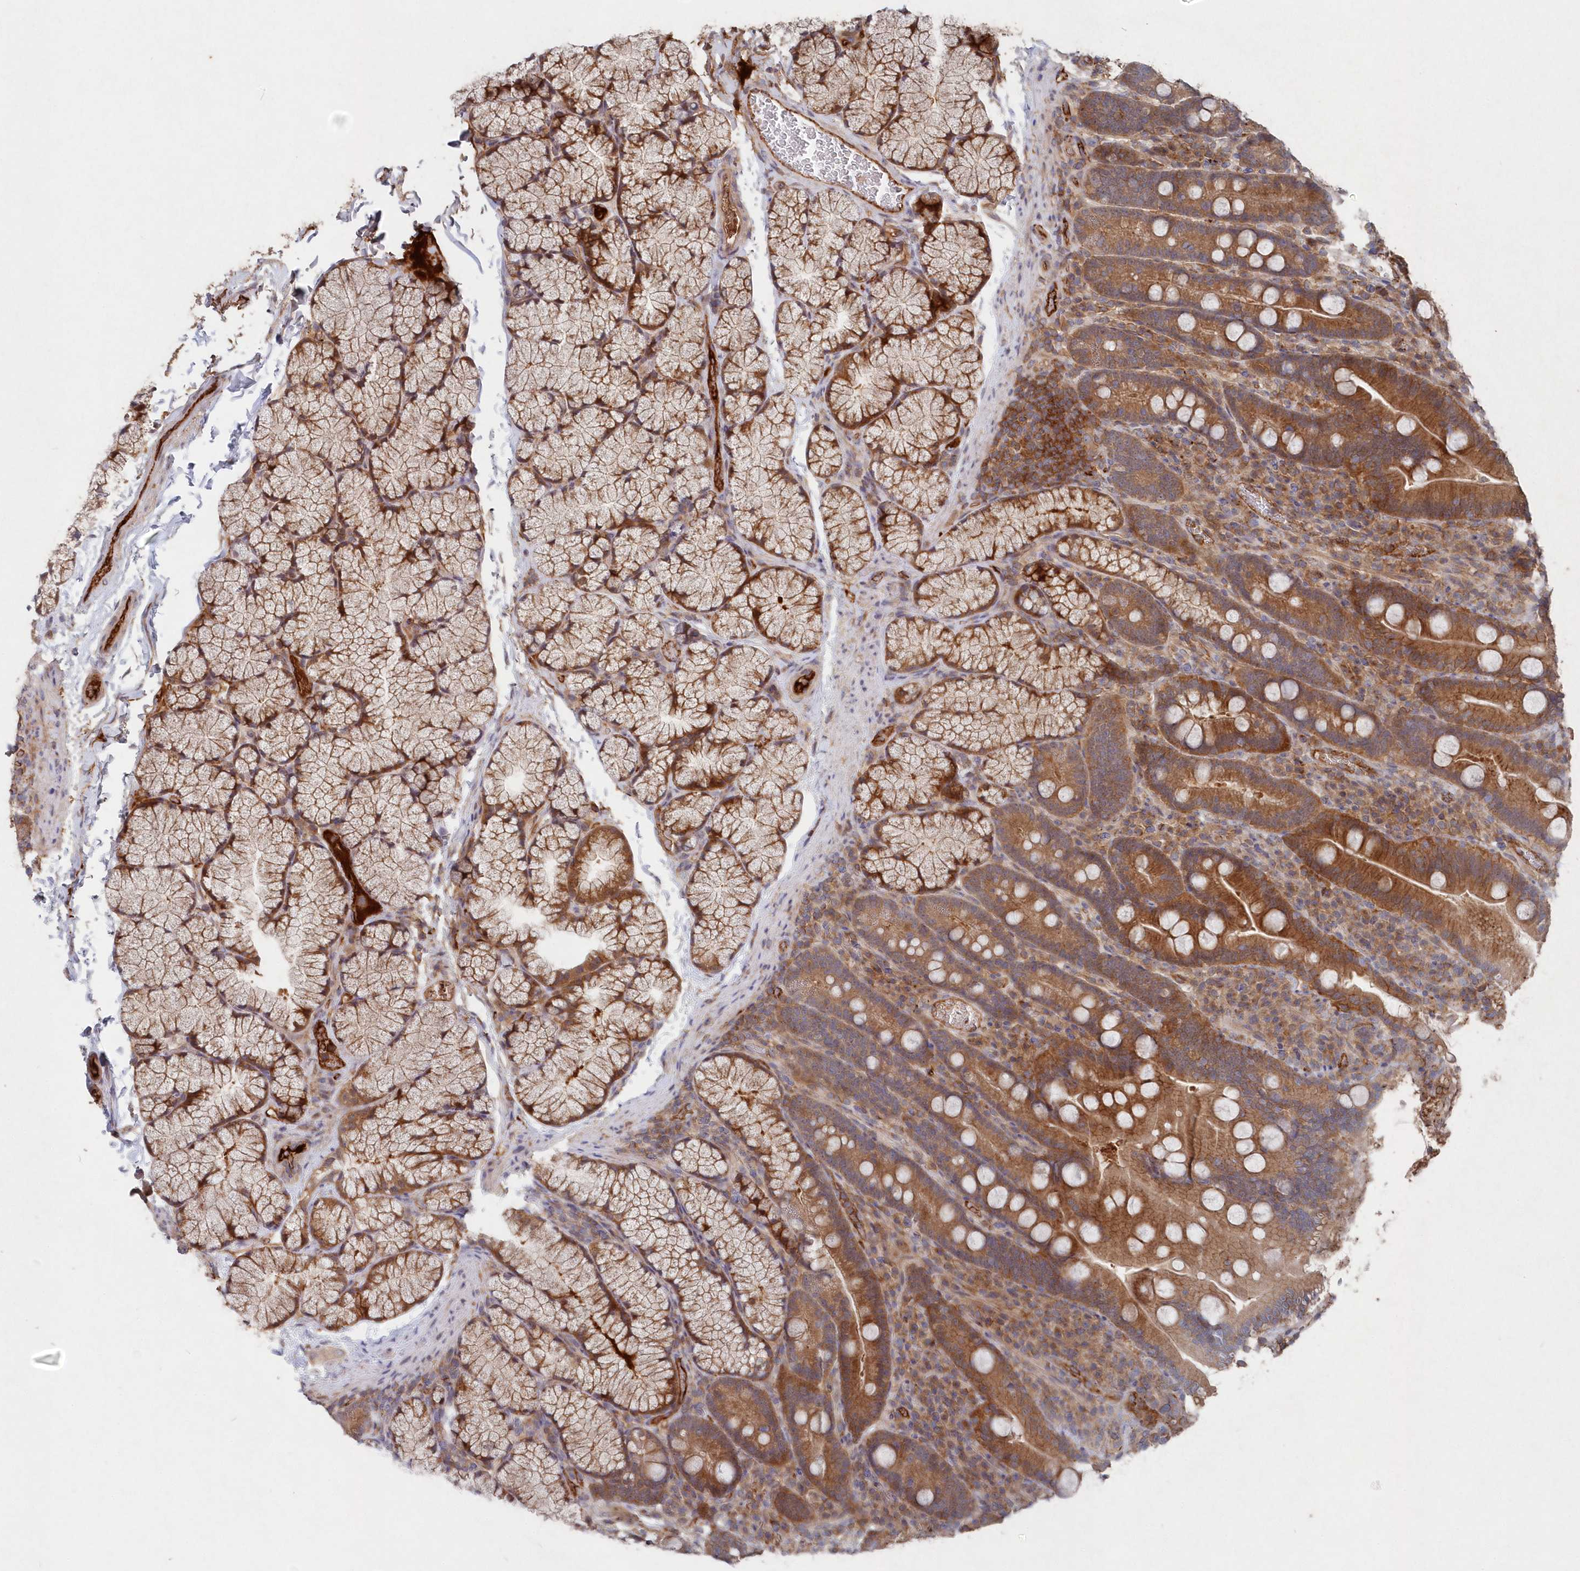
{"staining": {"intensity": "moderate", "quantity": ">75%", "location": "cytoplasmic/membranous"}, "tissue": "duodenum", "cell_type": "Glandular cells", "image_type": "normal", "snomed": [{"axis": "morphology", "description": "Normal tissue, NOS"}, {"axis": "topography", "description": "Duodenum"}], "caption": "Glandular cells demonstrate medium levels of moderate cytoplasmic/membranous expression in about >75% of cells in benign duodenum. The staining was performed using DAB (3,3'-diaminobenzidine) to visualize the protein expression in brown, while the nuclei were stained in blue with hematoxylin (Magnification: 20x).", "gene": "ABHD14B", "patient": {"sex": "male", "age": 35}}